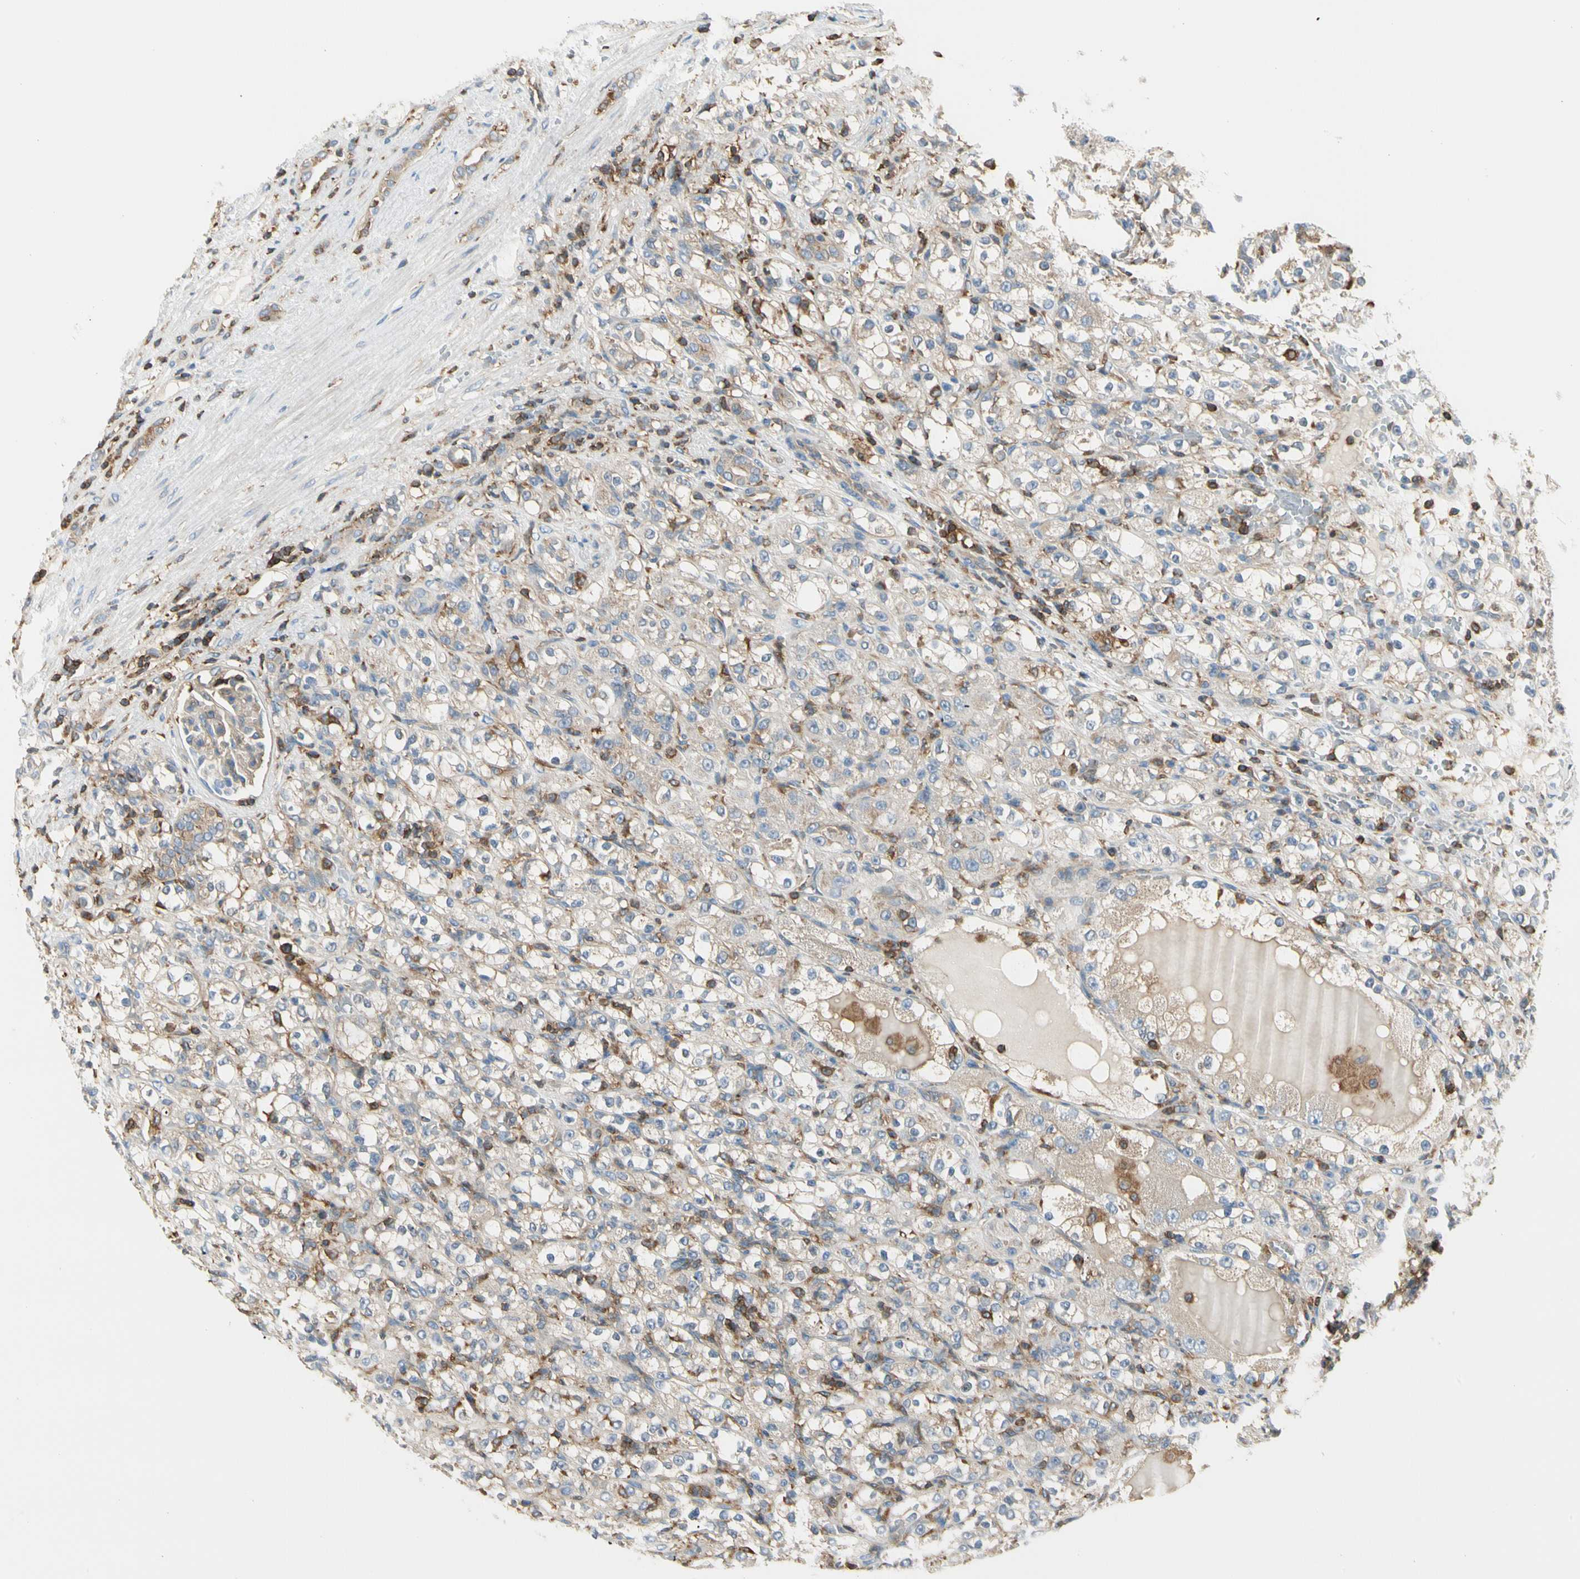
{"staining": {"intensity": "weak", "quantity": "25%-75%", "location": "cytoplasmic/membranous"}, "tissue": "renal cancer", "cell_type": "Tumor cells", "image_type": "cancer", "snomed": [{"axis": "morphology", "description": "Normal tissue, NOS"}, {"axis": "morphology", "description": "Adenocarcinoma, NOS"}, {"axis": "topography", "description": "Kidney"}], "caption": "The photomicrograph demonstrates a brown stain indicating the presence of a protein in the cytoplasmic/membranous of tumor cells in renal adenocarcinoma.", "gene": "CAPZA2", "patient": {"sex": "male", "age": 61}}